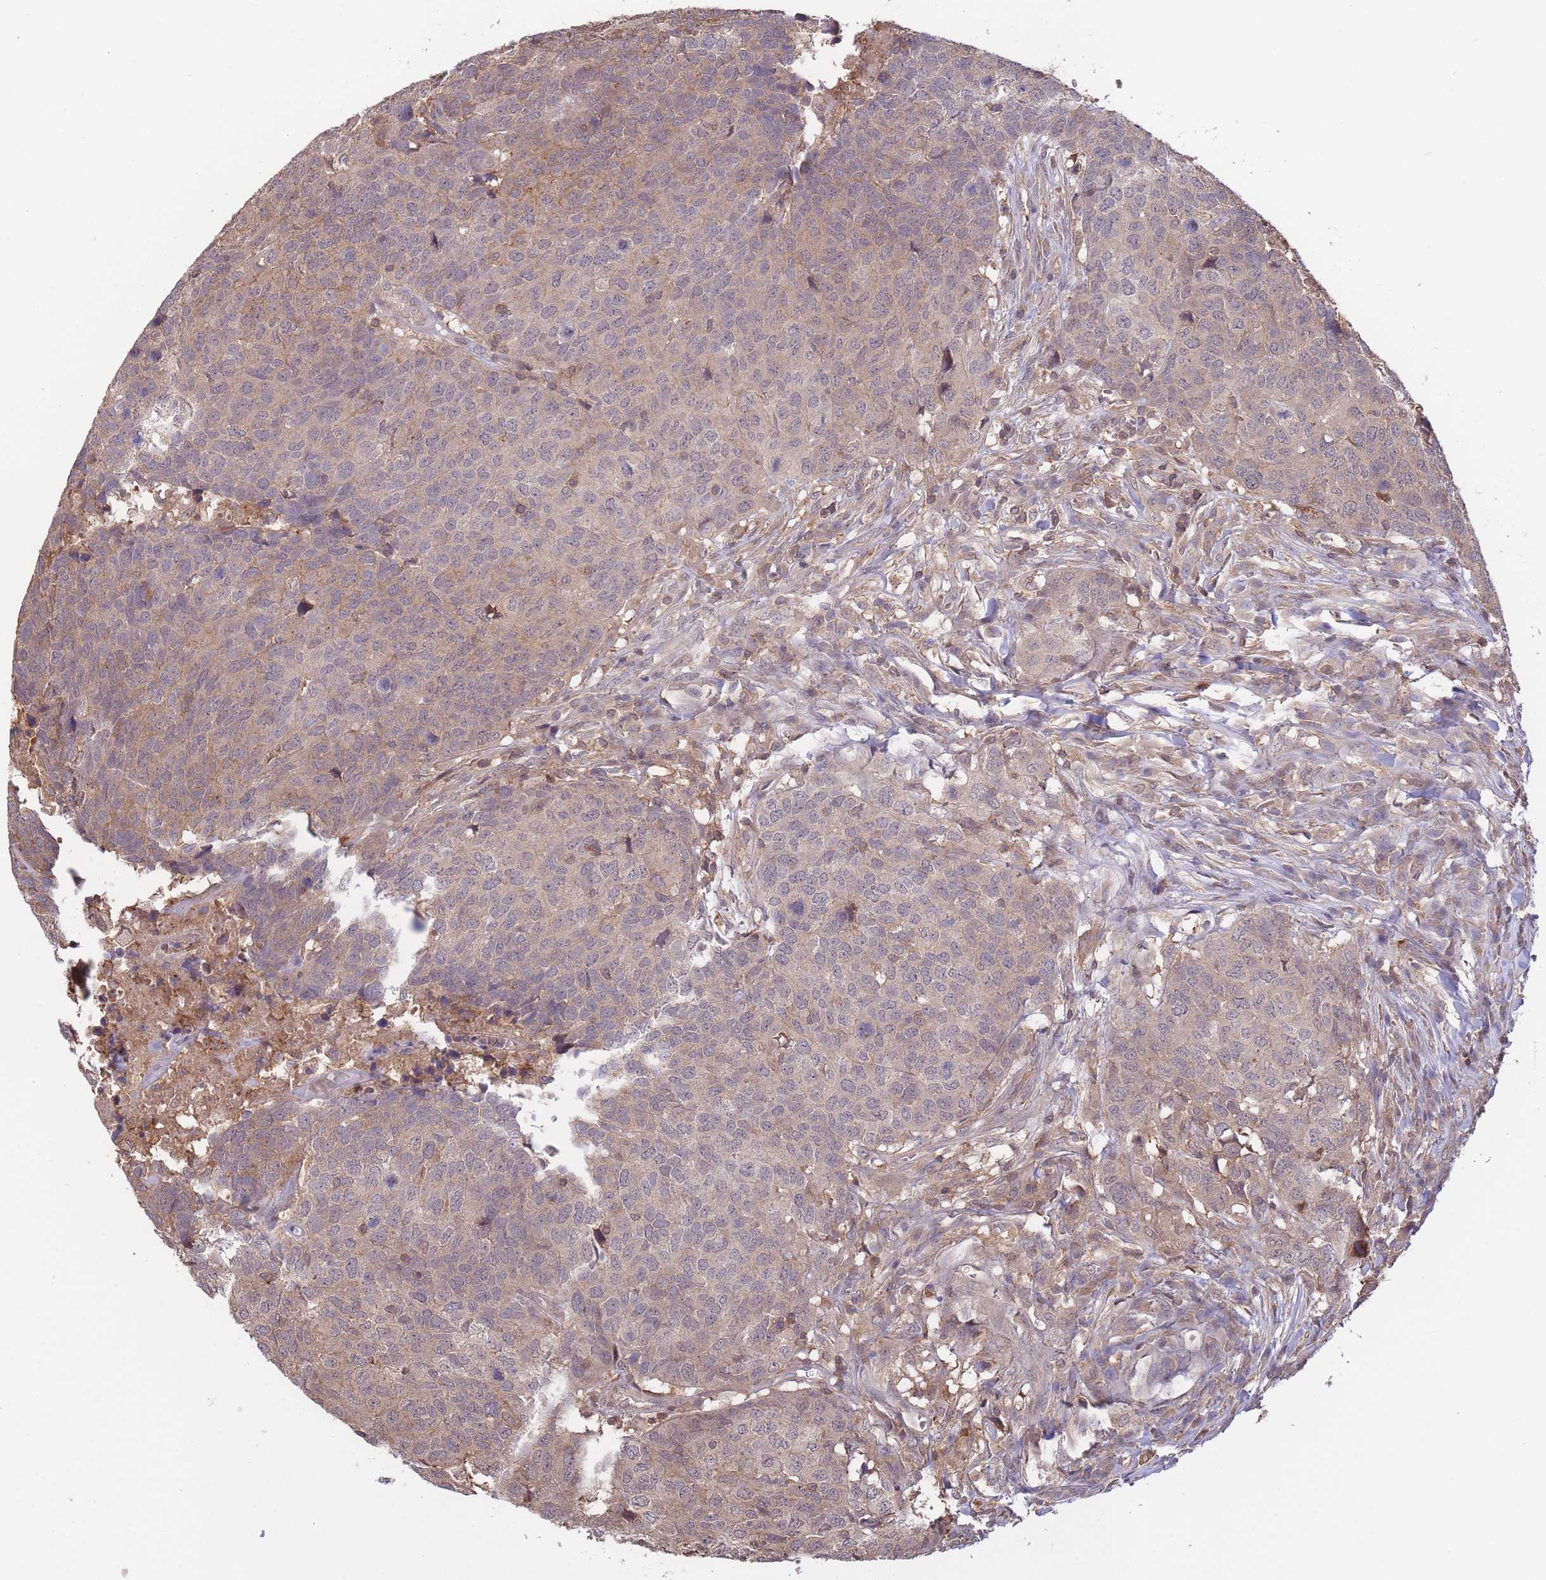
{"staining": {"intensity": "weak", "quantity": "25%-75%", "location": "cytoplasmic/membranous"}, "tissue": "head and neck cancer", "cell_type": "Tumor cells", "image_type": "cancer", "snomed": [{"axis": "morphology", "description": "Normal tissue, NOS"}, {"axis": "morphology", "description": "Squamous cell carcinoma, NOS"}, {"axis": "topography", "description": "Skeletal muscle"}, {"axis": "topography", "description": "Vascular tissue"}, {"axis": "topography", "description": "Peripheral nerve tissue"}, {"axis": "topography", "description": "Head-Neck"}], "caption": "Human squamous cell carcinoma (head and neck) stained for a protein (brown) exhibits weak cytoplasmic/membranous positive expression in approximately 25%-75% of tumor cells.", "gene": "ZNF304", "patient": {"sex": "male", "age": 66}}